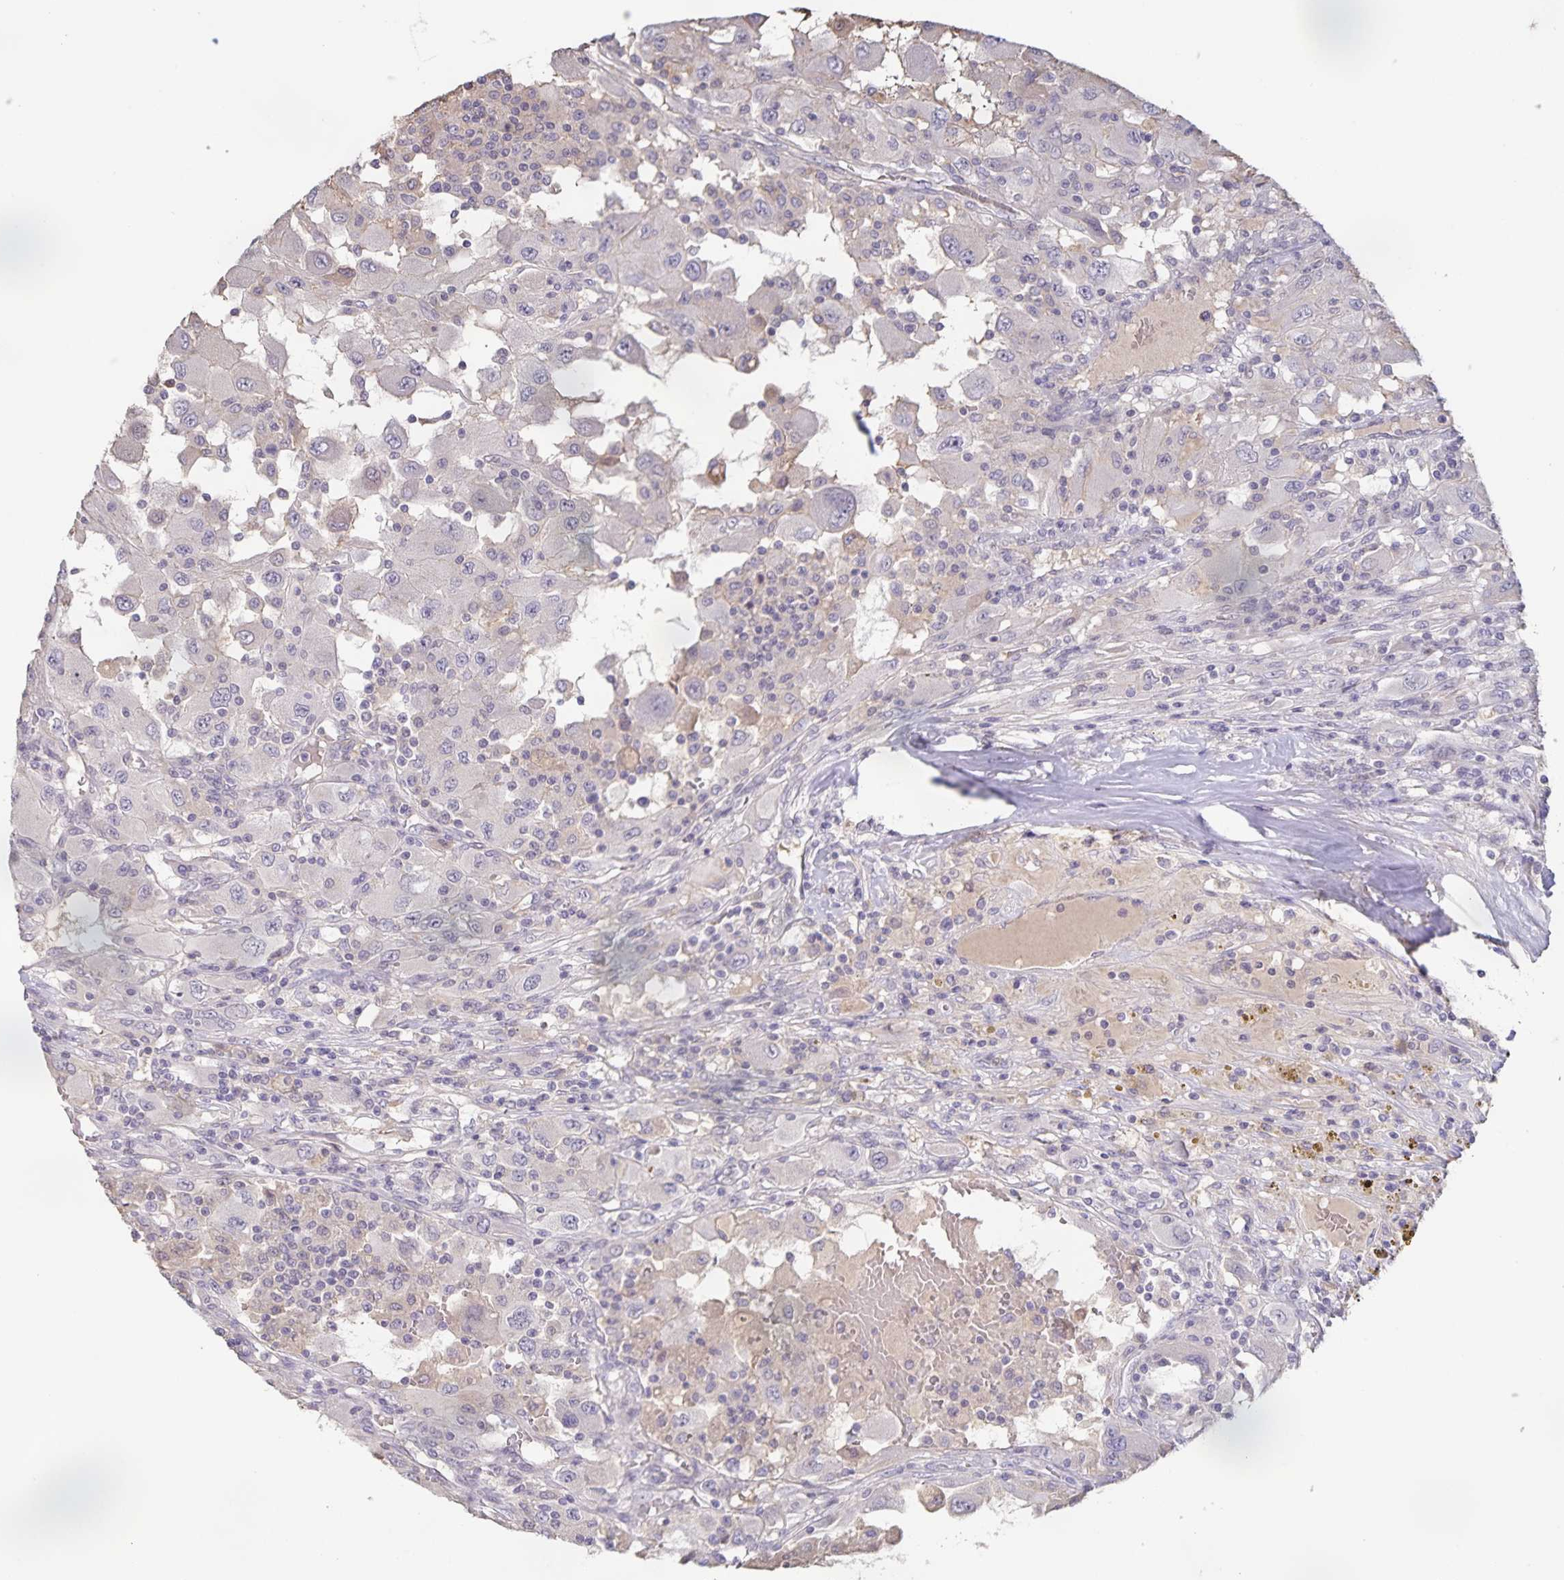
{"staining": {"intensity": "negative", "quantity": "none", "location": "none"}, "tissue": "renal cancer", "cell_type": "Tumor cells", "image_type": "cancer", "snomed": [{"axis": "morphology", "description": "Adenocarcinoma, NOS"}, {"axis": "topography", "description": "Kidney"}], "caption": "The photomicrograph exhibits no significant positivity in tumor cells of renal adenocarcinoma. The staining is performed using DAB (3,3'-diaminobenzidine) brown chromogen with nuclei counter-stained in using hematoxylin.", "gene": "INSL5", "patient": {"sex": "female", "age": 67}}